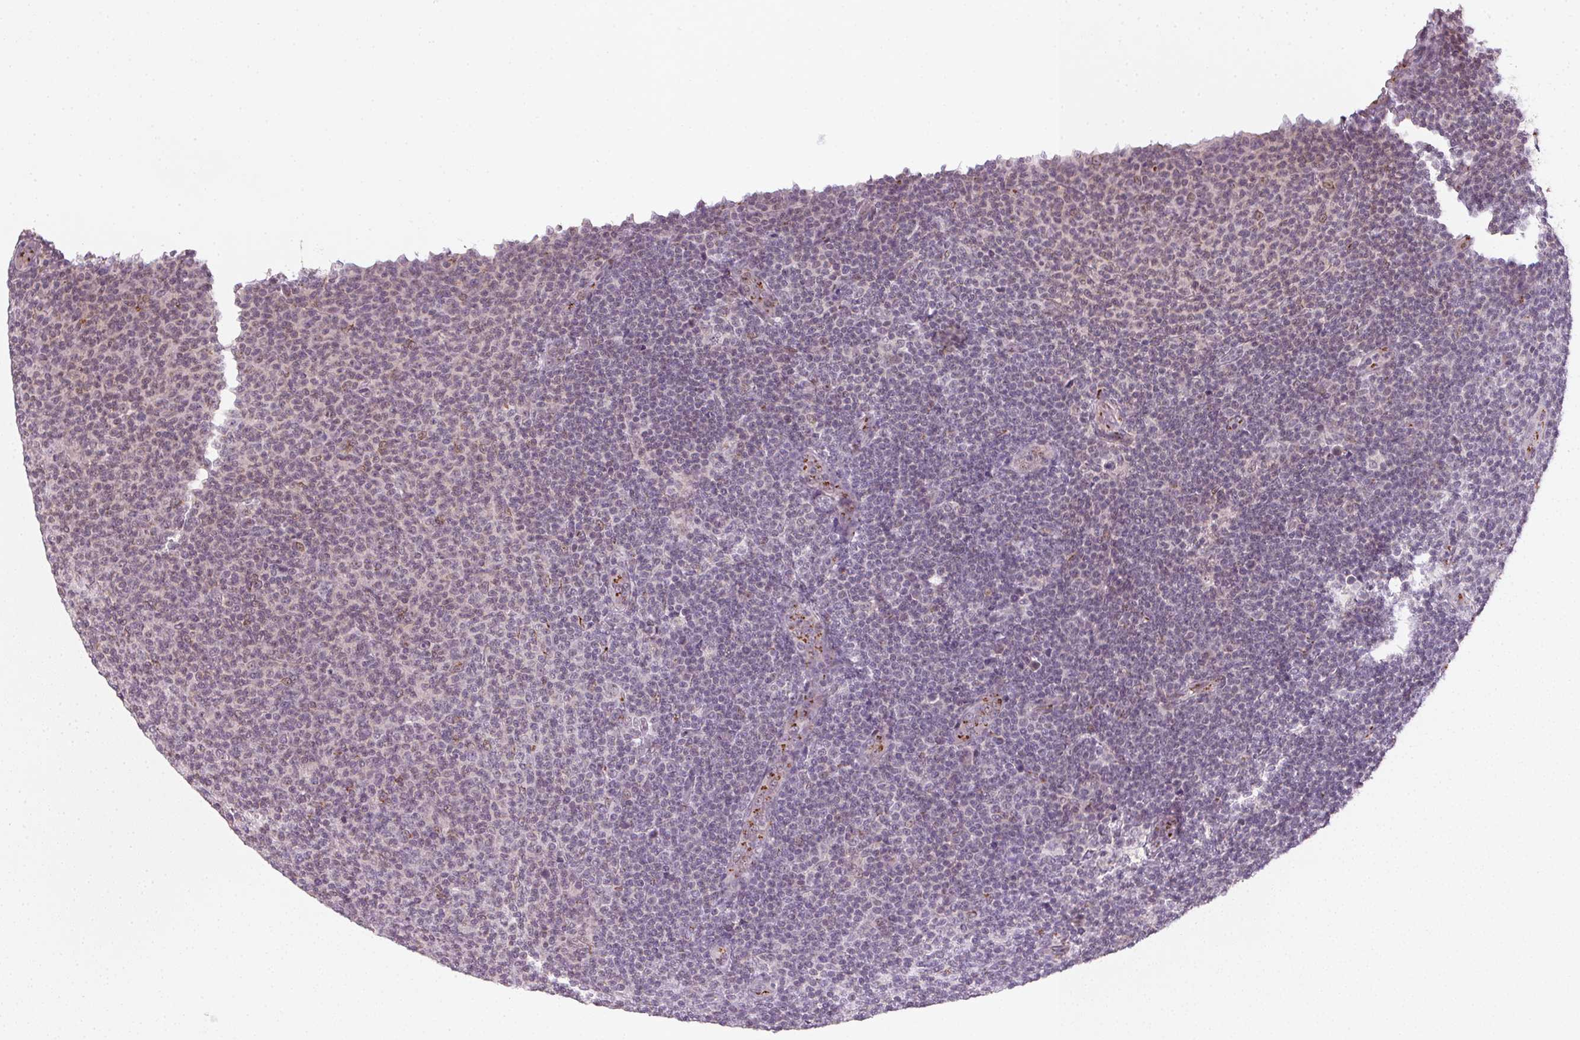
{"staining": {"intensity": "weak", "quantity": "25%-75%", "location": "cytoplasmic/membranous"}, "tissue": "lymphoma", "cell_type": "Tumor cells", "image_type": "cancer", "snomed": [{"axis": "morphology", "description": "Malignant lymphoma, non-Hodgkin's type, Low grade"}, {"axis": "topography", "description": "Lymph node"}], "caption": "IHC image of lymphoma stained for a protein (brown), which demonstrates low levels of weak cytoplasmic/membranous staining in approximately 25%-75% of tumor cells.", "gene": "RAB22A", "patient": {"sex": "male", "age": 66}}